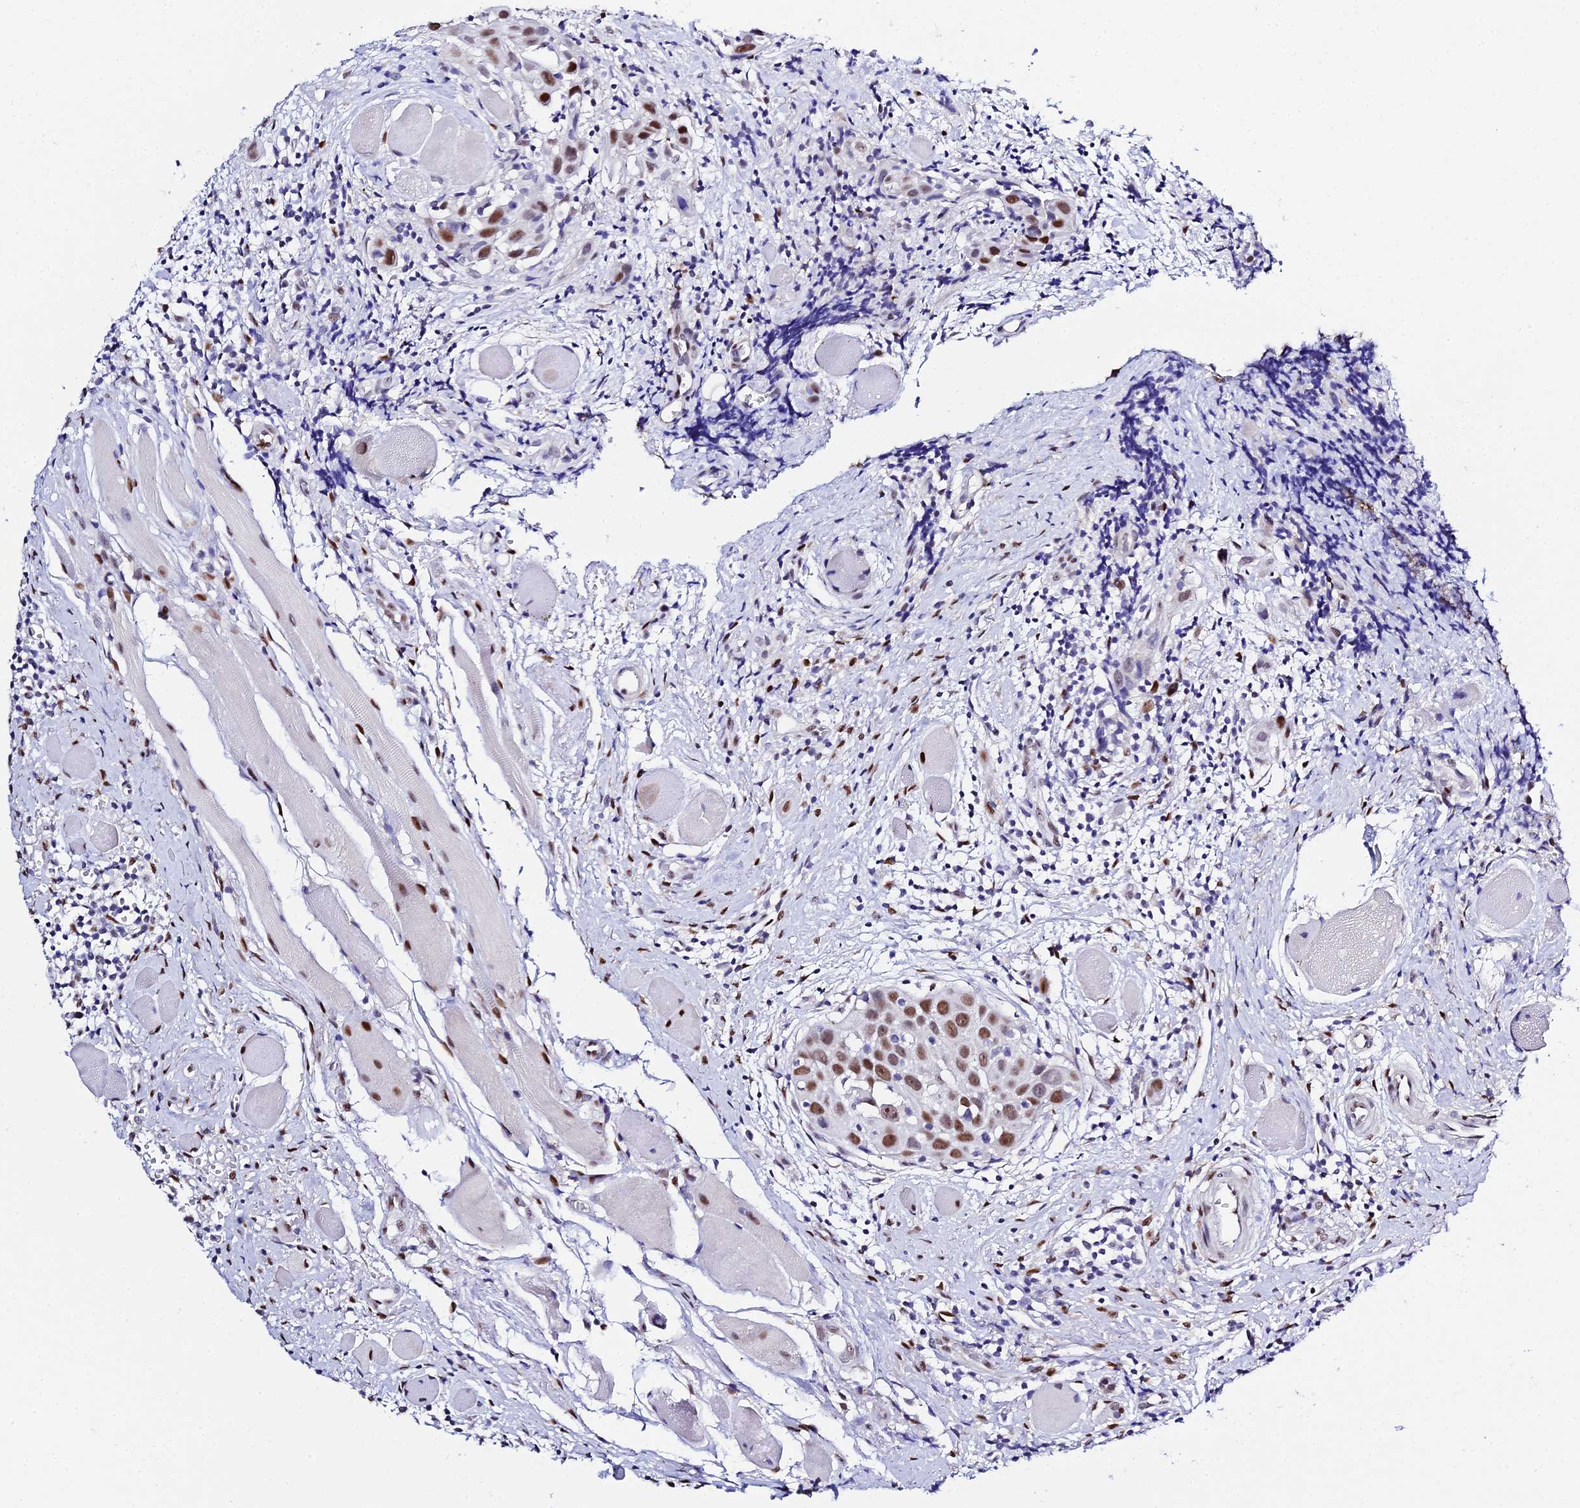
{"staining": {"intensity": "moderate", "quantity": ">75%", "location": "nuclear"}, "tissue": "head and neck cancer", "cell_type": "Tumor cells", "image_type": "cancer", "snomed": [{"axis": "morphology", "description": "Squamous cell carcinoma, NOS"}, {"axis": "topography", "description": "Oral tissue"}, {"axis": "topography", "description": "Head-Neck"}], "caption": "Head and neck cancer (squamous cell carcinoma) stained with a protein marker demonstrates moderate staining in tumor cells.", "gene": "POFUT2", "patient": {"sex": "female", "age": 50}}